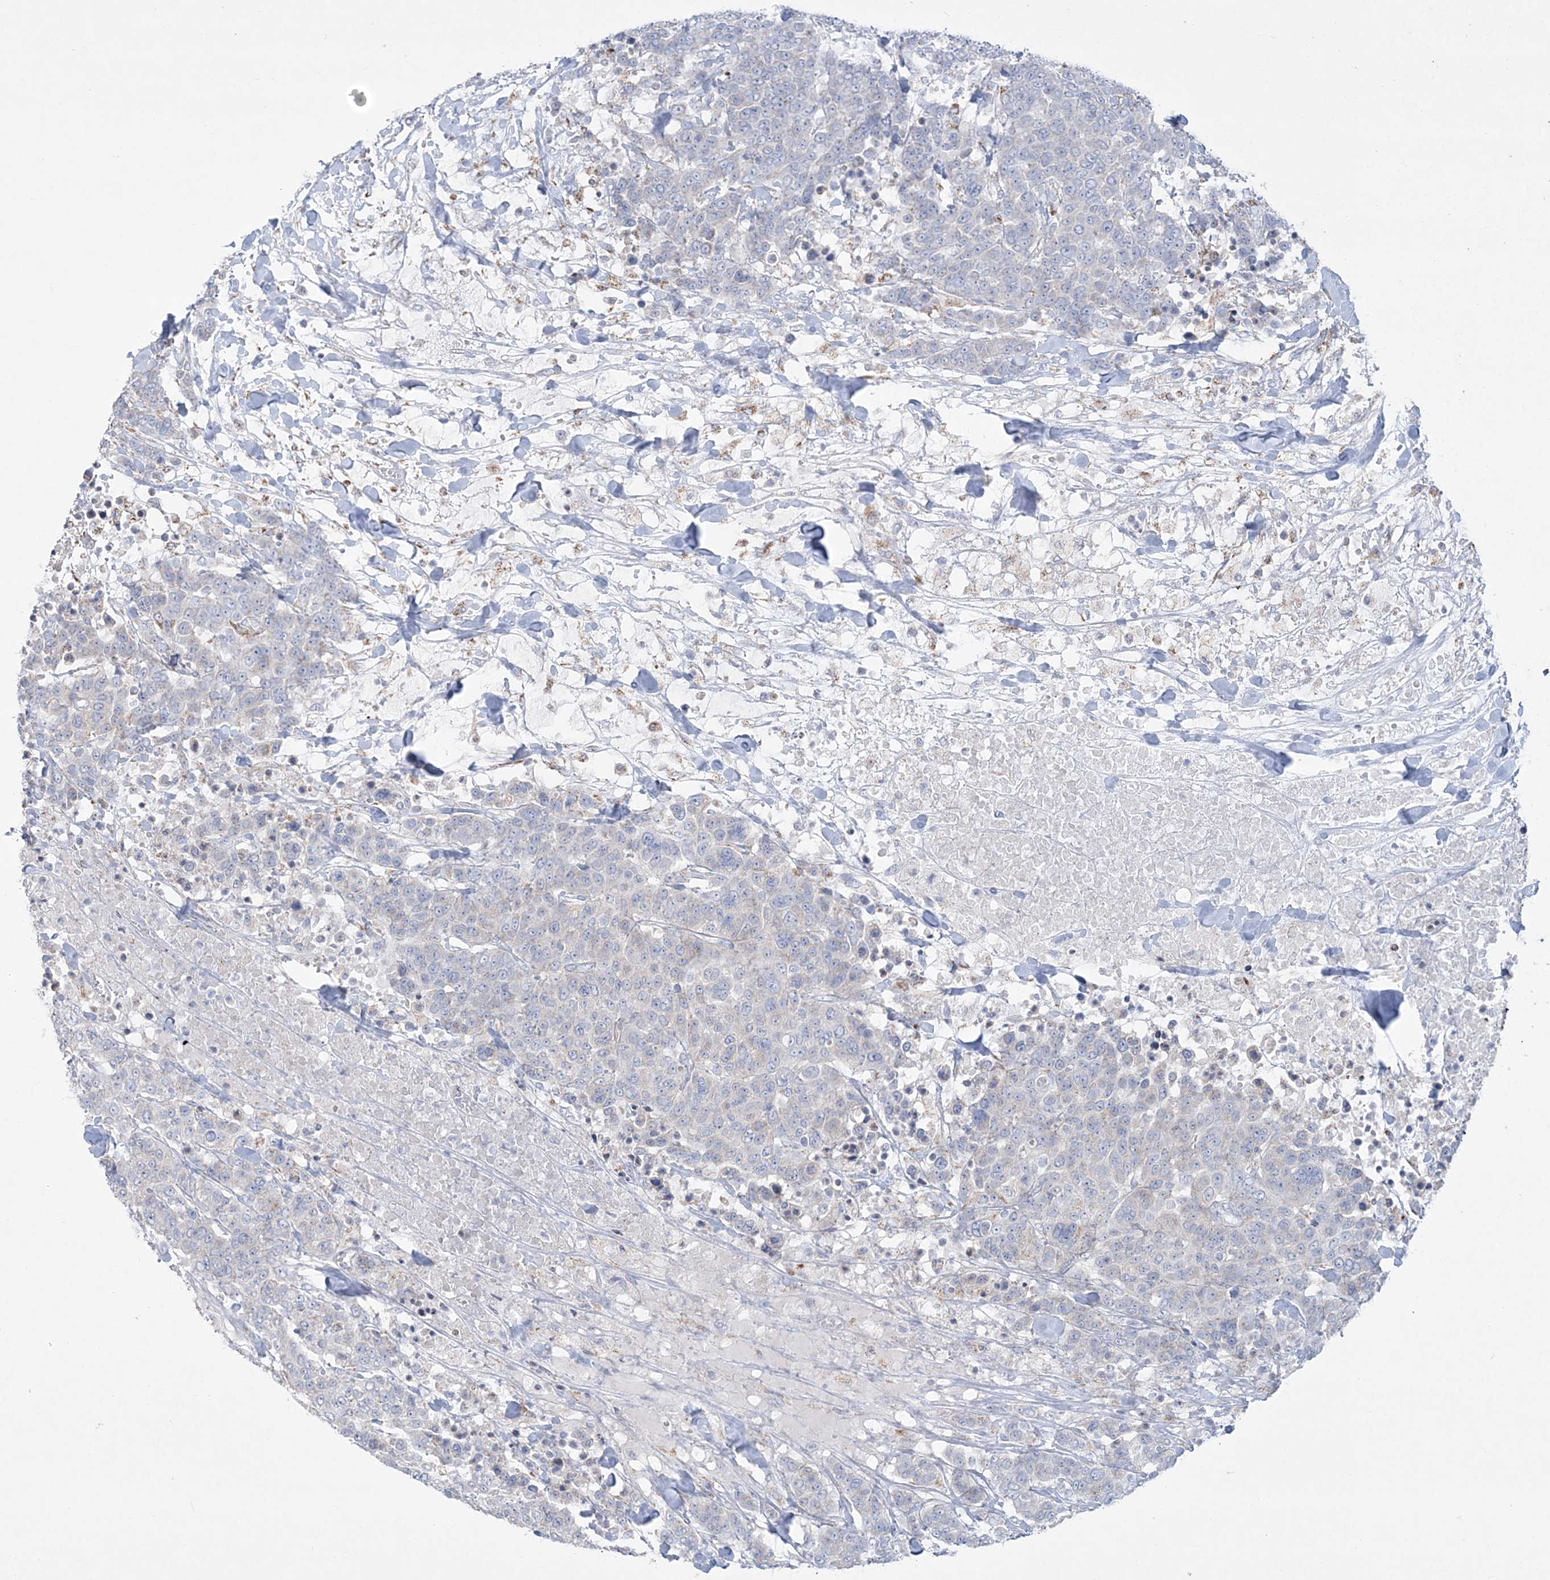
{"staining": {"intensity": "negative", "quantity": "none", "location": "none"}, "tissue": "breast cancer", "cell_type": "Tumor cells", "image_type": "cancer", "snomed": [{"axis": "morphology", "description": "Duct carcinoma"}, {"axis": "topography", "description": "Breast"}], "caption": "This is an immunohistochemistry (IHC) micrograph of breast invasive ductal carcinoma. There is no staining in tumor cells.", "gene": "TBC1D7", "patient": {"sex": "female", "age": 37}}